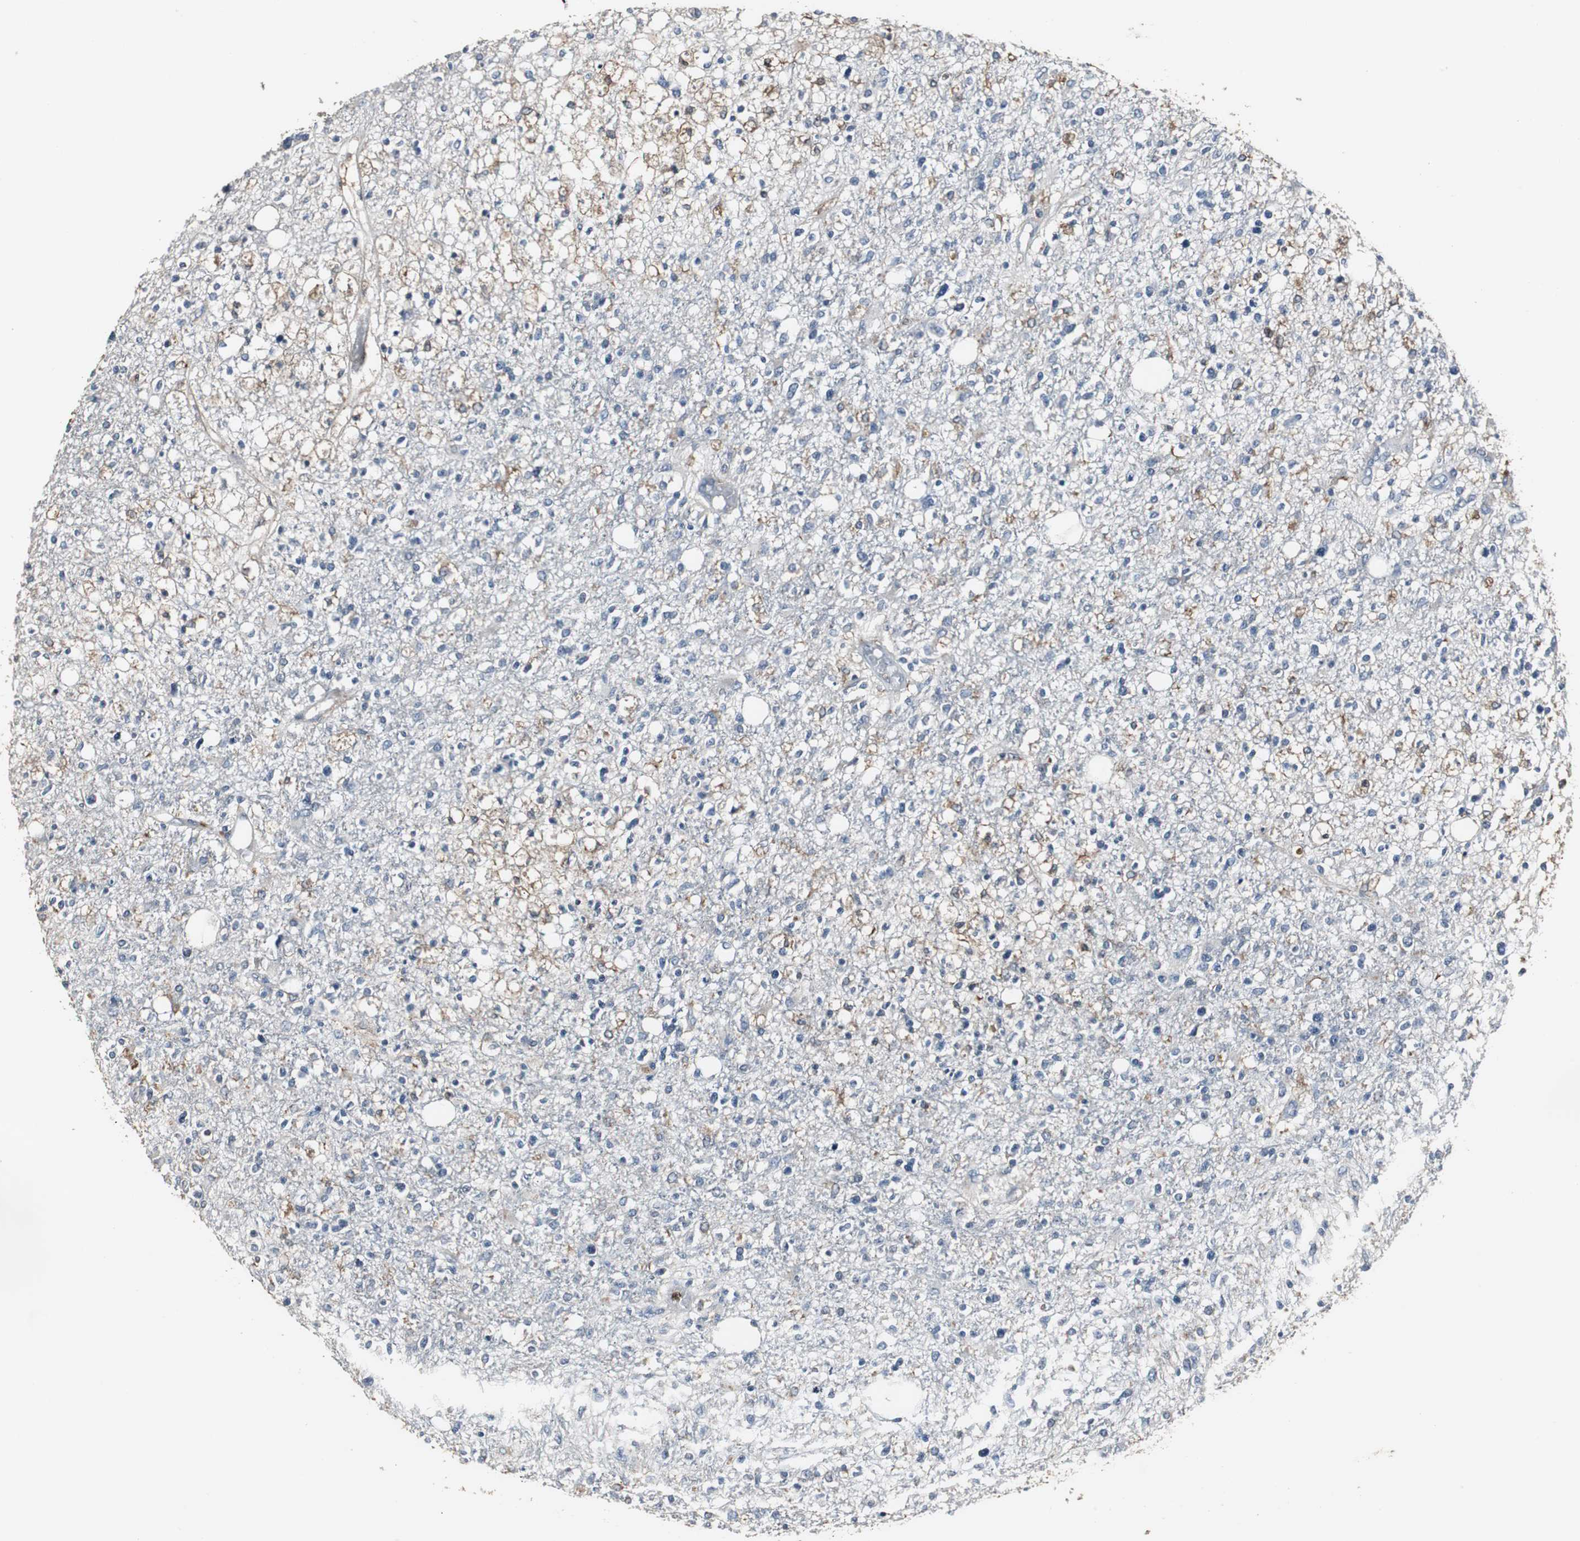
{"staining": {"intensity": "moderate", "quantity": "<25%", "location": "cytoplasmic/membranous"}, "tissue": "glioma", "cell_type": "Tumor cells", "image_type": "cancer", "snomed": [{"axis": "morphology", "description": "Glioma, malignant, High grade"}, {"axis": "topography", "description": "Cerebral cortex"}], "caption": "Immunohistochemistry of human malignant glioma (high-grade) reveals low levels of moderate cytoplasmic/membranous positivity in approximately <25% of tumor cells. Using DAB (3,3'-diaminobenzidine) (brown) and hematoxylin (blue) stains, captured at high magnification using brightfield microscopy.", "gene": "NCF2", "patient": {"sex": "male", "age": 76}}